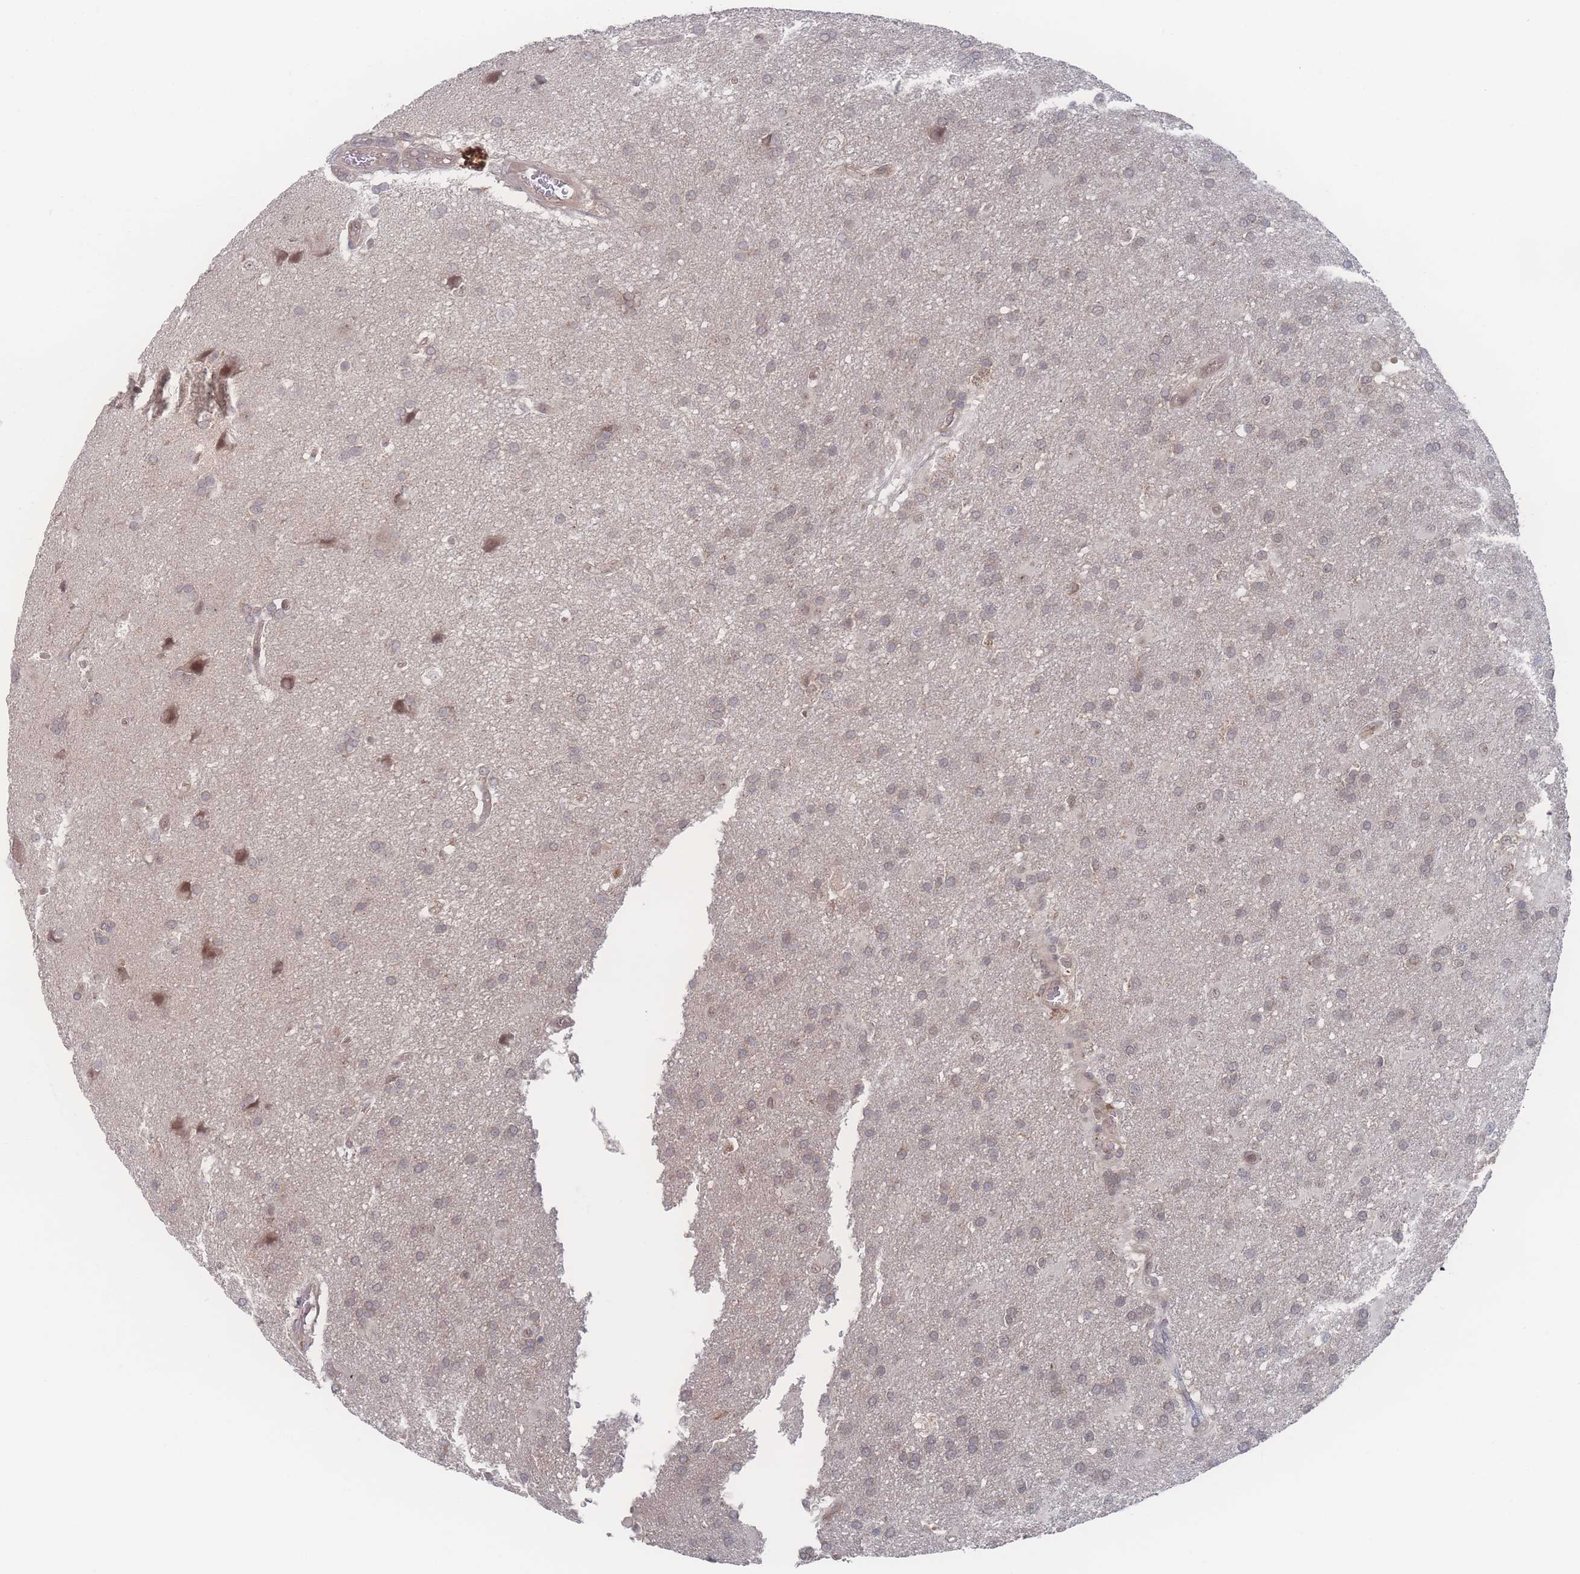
{"staining": {"intensity": "weak", "quantity": "<25%", "location": "nuclear"}, "tissue": "glioma", "cell_type": "Tumor cells", "image_type": "cancer", "snomed": [{"axis": "morphology", "description": "Glioma, malignant, Low grade"}, {"axis": "topography", "description": "Brain"}], "caption": "Immunohistochemical staining of malignant glioma (low-grade) exhibits no significant staining in tumor cells.", "gene": "NBEAL1", "patient": {"sex": "male", "age": 66}}